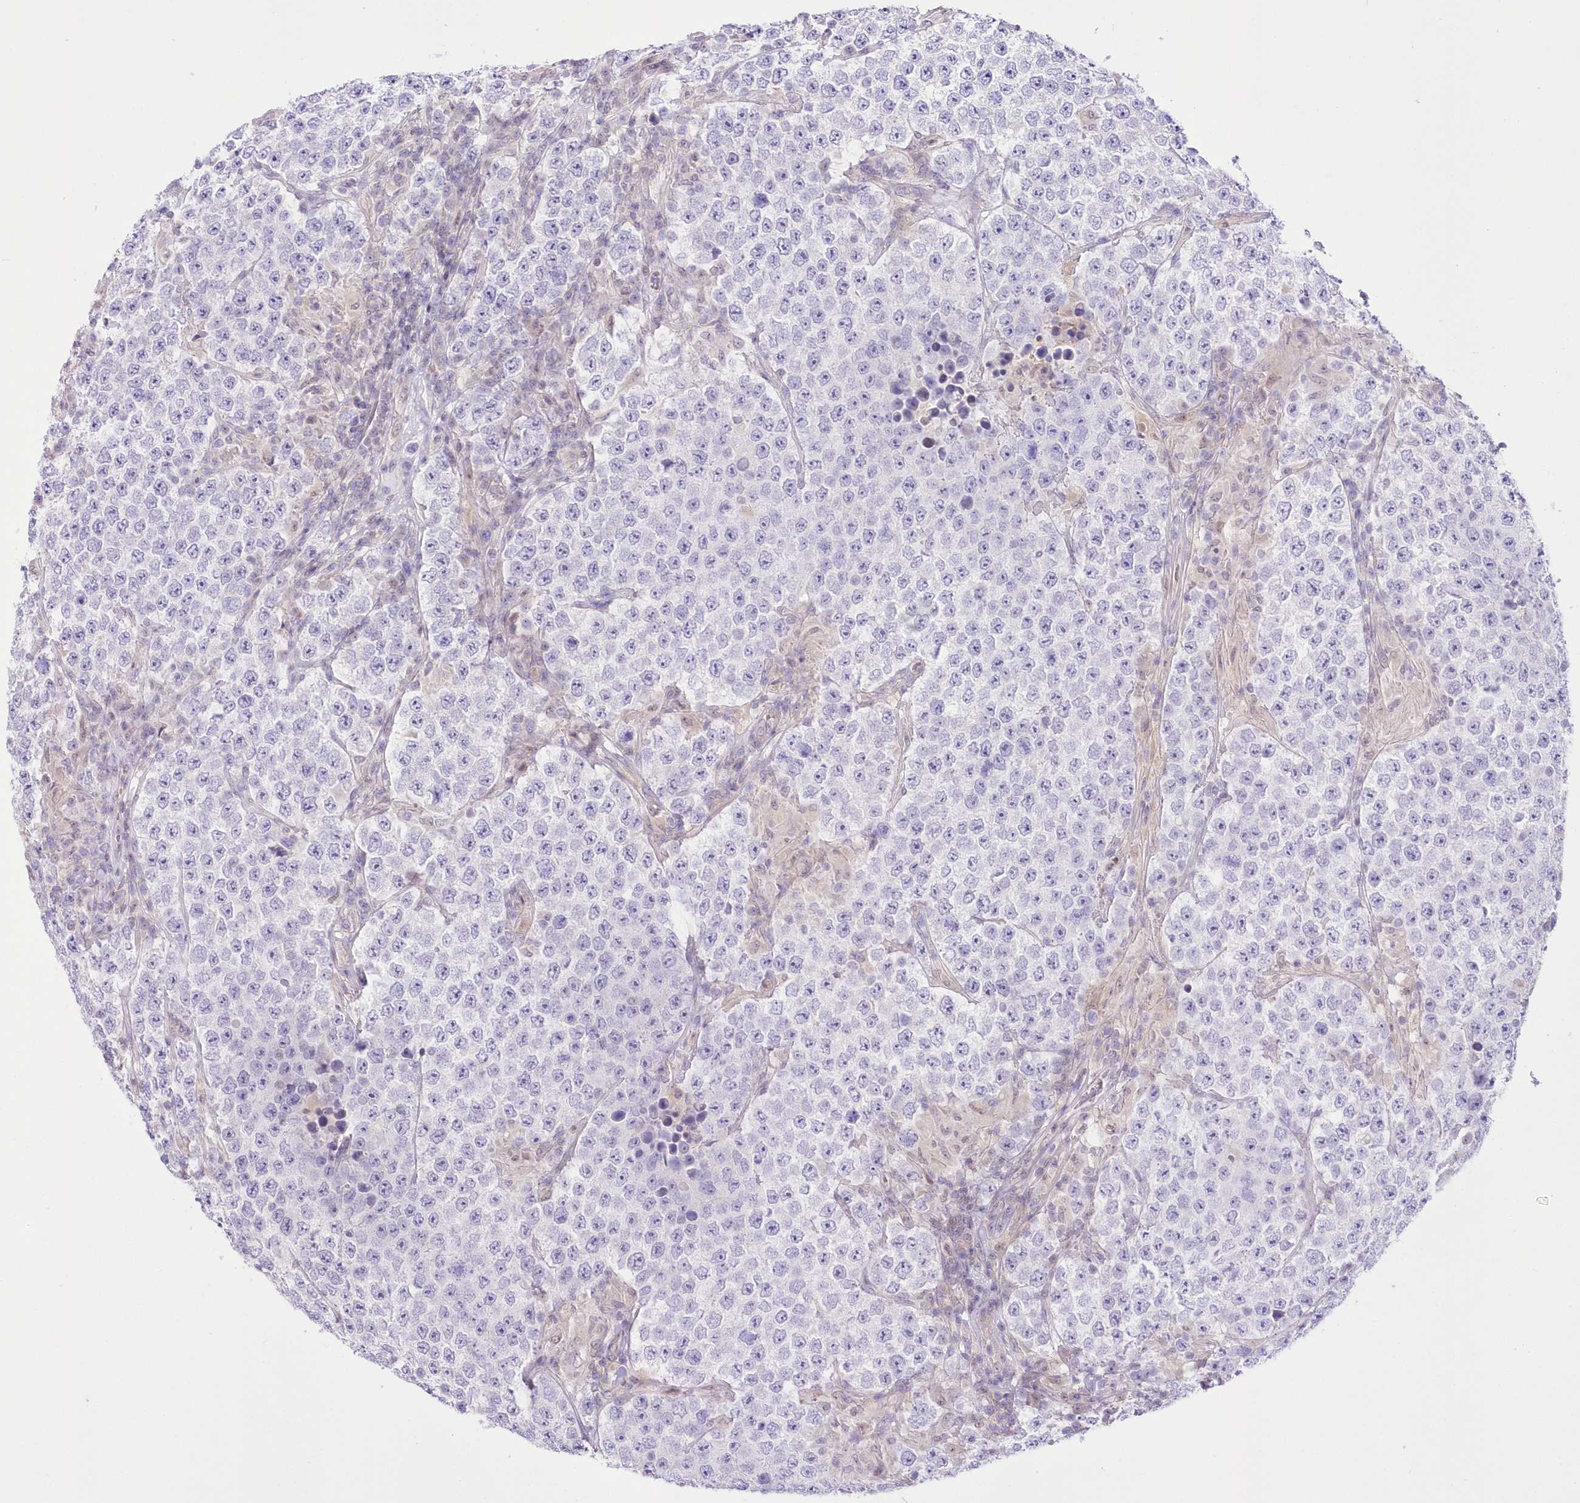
{"staining": {"intensity": "negative", "quantity": "none", "location": "none"}, "tissue": "testis cancer", "cell_type": "Tumor cells", "image_type": "cancer", "snomed": [{"axis": "morphology", "description": "Normal tissue, NOS"}, {"axis": "morphology", "description": "Urothelial carcinoma, High grade"}, {"axis": "morphology", "description": "Seminoma, NOS"}, {"axis": "morphology", "description": "Carcinoma, Embryonal, NOS"}, {"axis": "topography", "description": "Urinary bladder"}, {"axis": "topography", "description": "Testis"}], "caption": "Tumor cells are negative for brown protein staining in testis cancer (urothelial carcinoma (high-grade)).", "gene": "UBA6", "patient": {"sex": "male", "age": 41}}